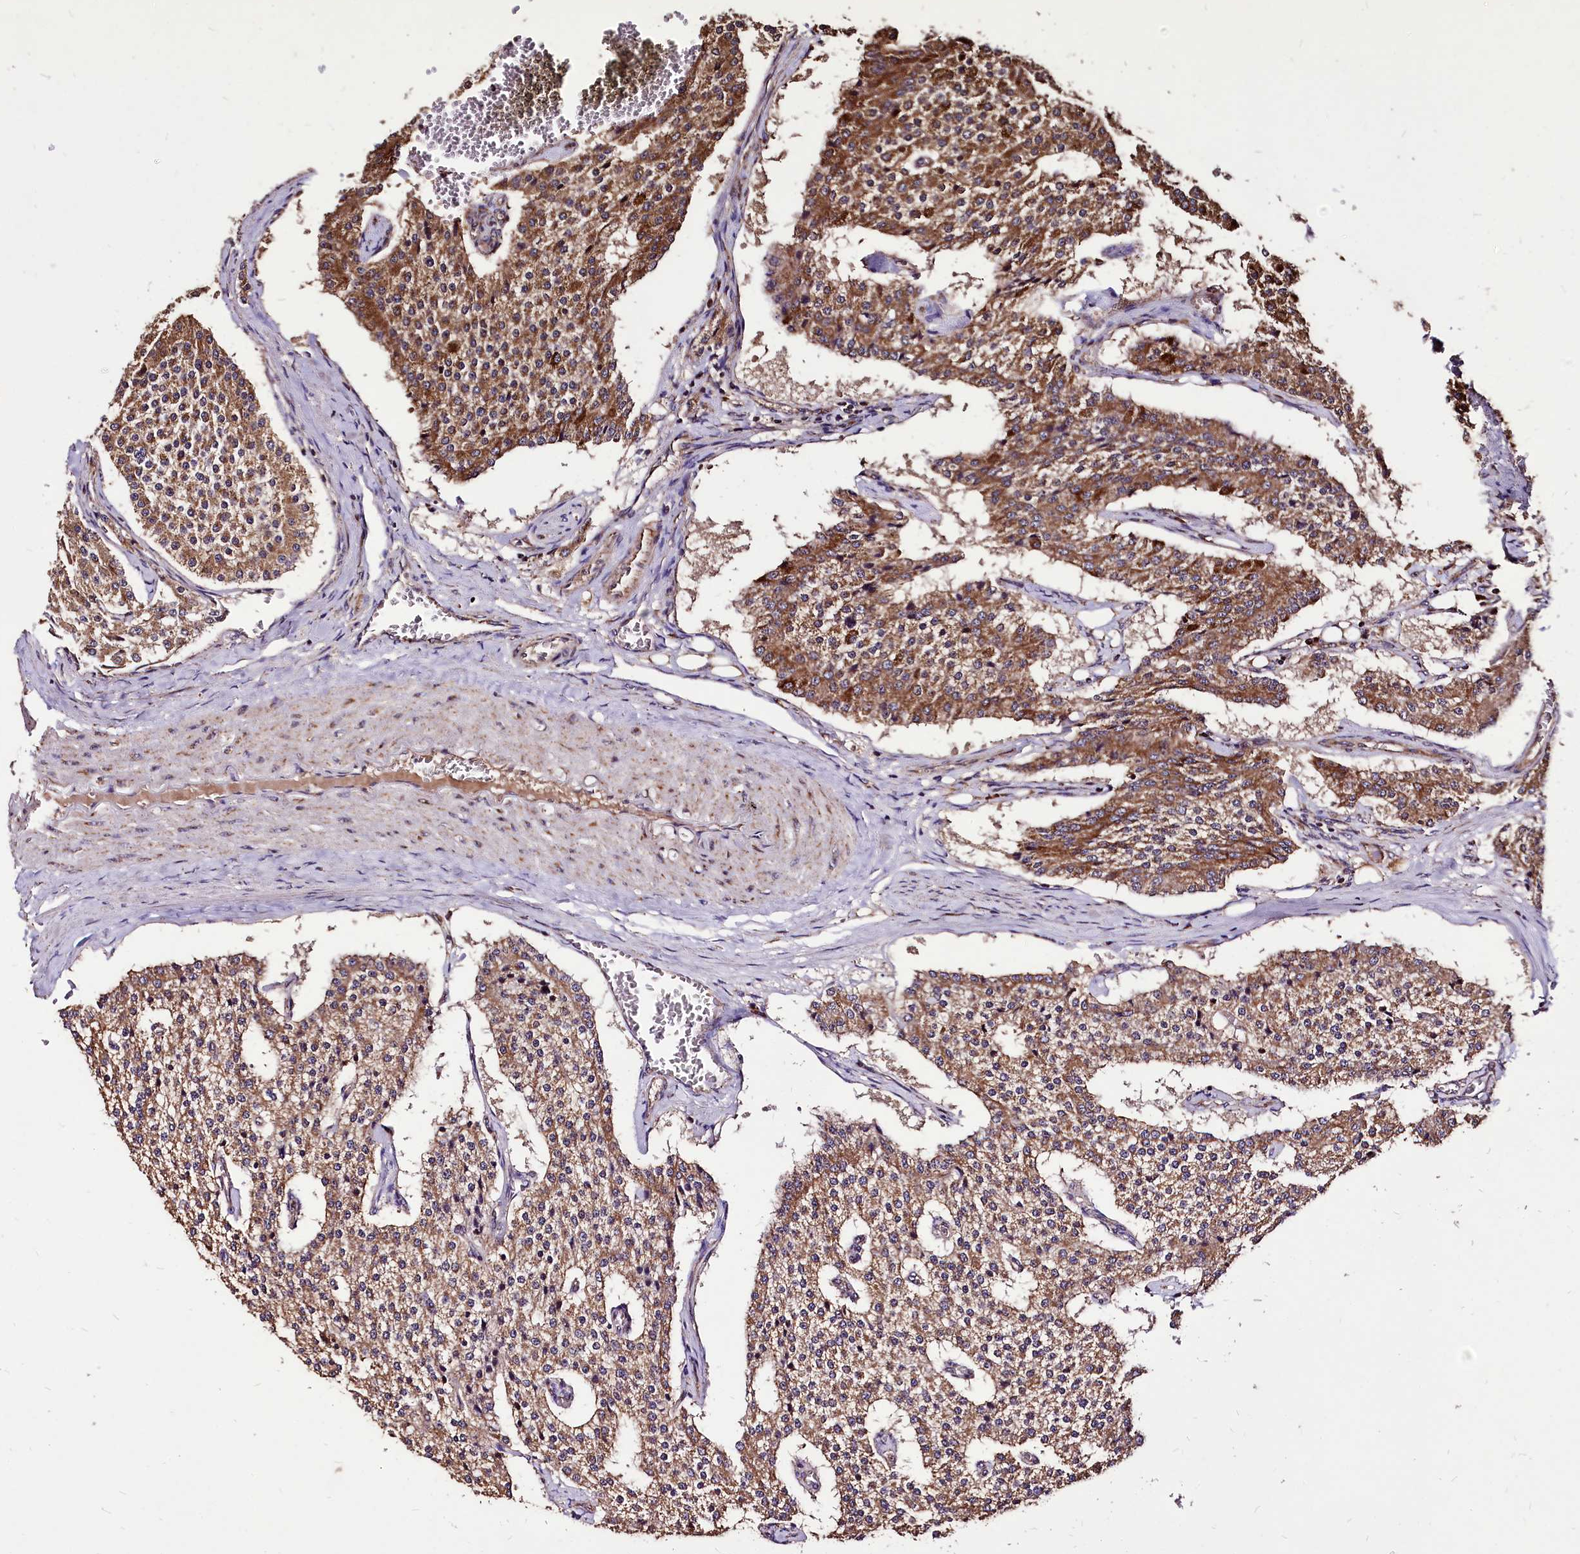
{"staining": {"intensity": "moderate", "quantity": ">75%", "location": "cytoplasmic/membranous"}, "tissue": "carcinoid", "cell_type": "Tumor cells", "image_type": "cancer", "snomed": [{"axis": "morphology", "description": "Carcinoid, malignant, NOS"}, {"axis": "topography", "description": "Colon"}], "caption": "Immunohistochemical staining of carcinoid (malignant) shows moderate cytoplasmic/membranous protein staining in about >75% of tumor cells. (brown staining indicates protein expression, while blue staining denotes nuclei).", "gene": "LRSAM1", "patient": {"sex": "female", "age": 52}}